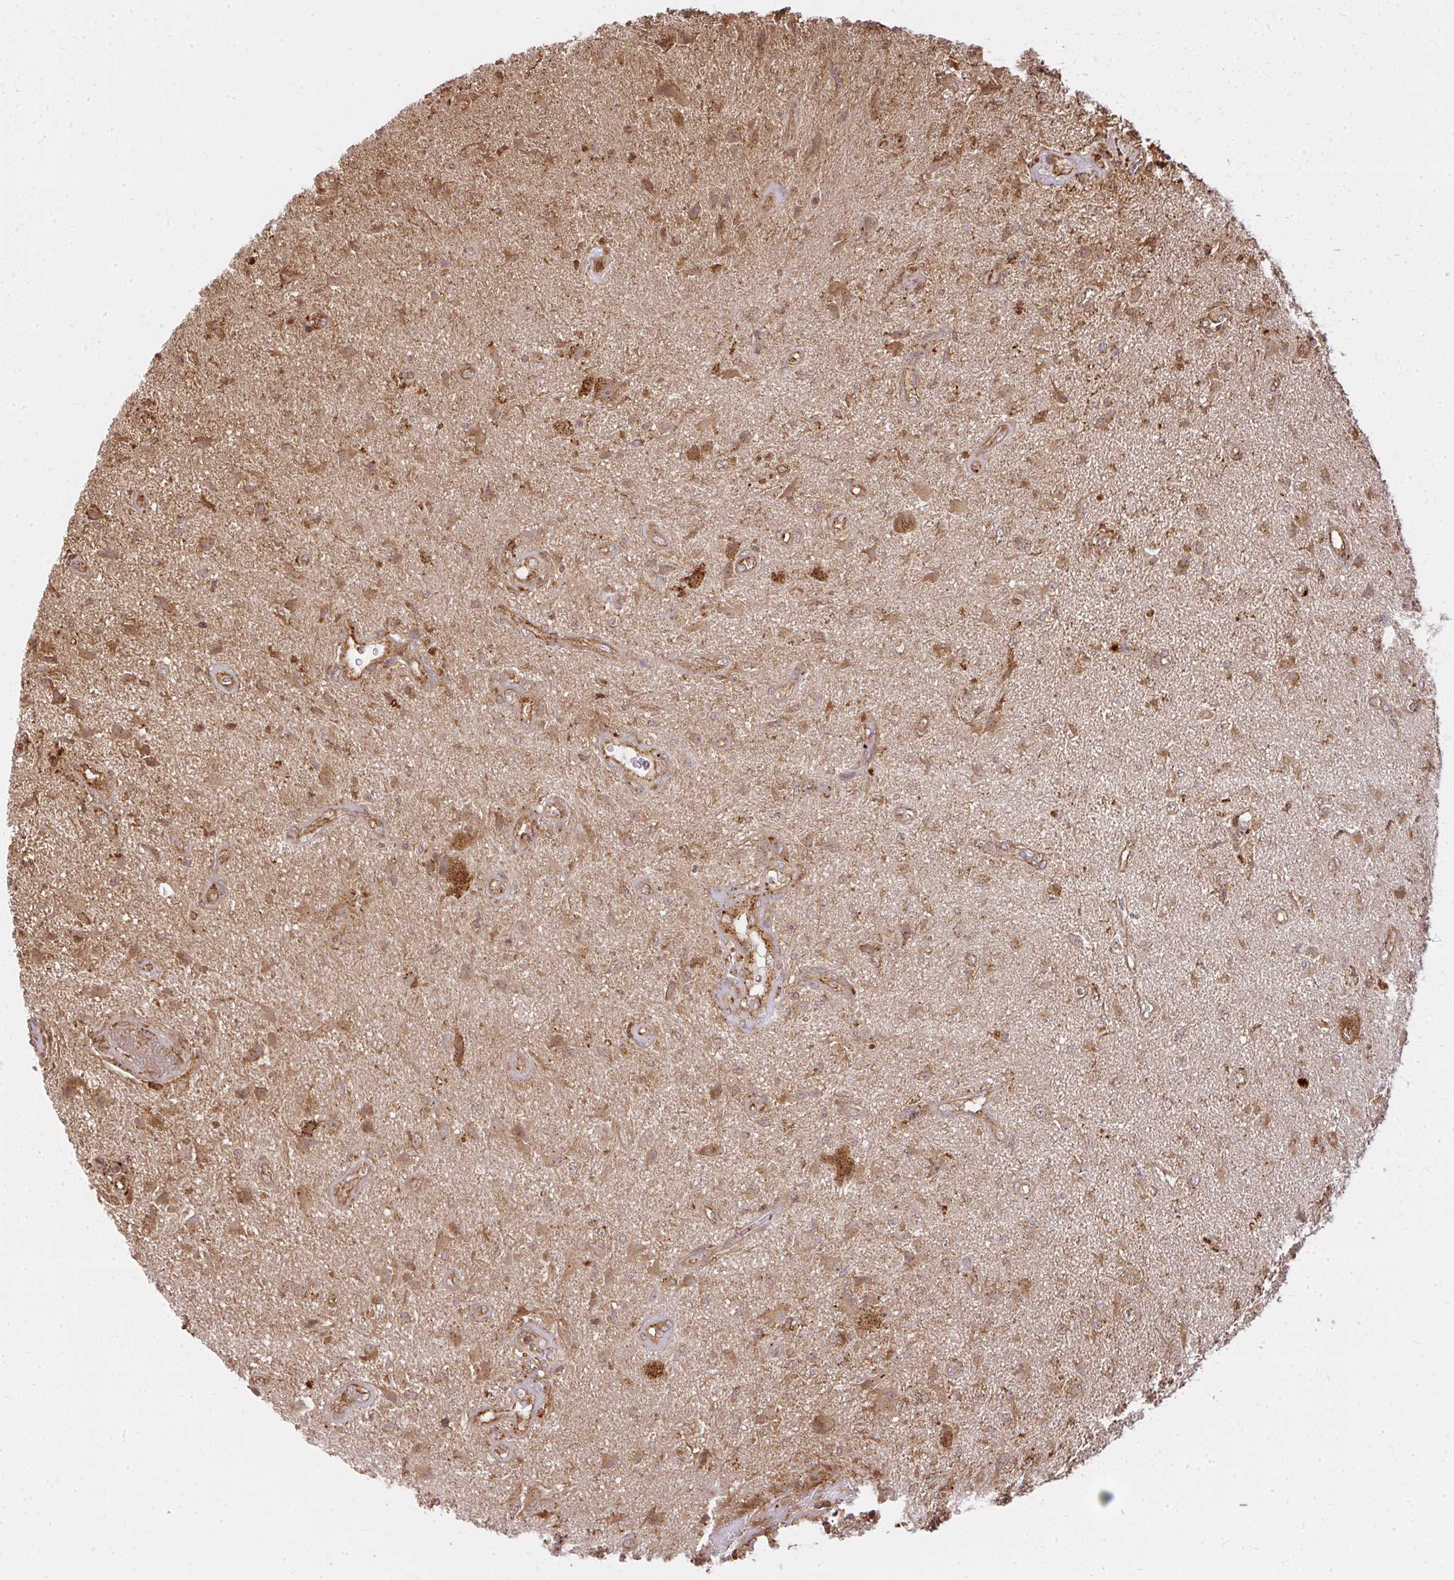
{"staining": {"intensity": "moderate", "quantity": ">75%", "location": "cytoplasmic/membranous"}, "tissue": "glioma", "cell_type": "Tumor cells", "image_type": "cancer", "snomed": [{"axis": "morphology", "description": "Glioma, malignant, High grade"}, {"axis": "topography", "description": "Brain"}], "caption": "Brown immunohistochemical staining in human glioma displays moderate cytoplasmic/membranous positivity in about >75% of tumor cells. The staining was performed using DAB to visualize the protein expression in brown, while the nuclei were stained in blue with hematoxylin (Magnification: 20x).", "gene": "GNS", "patient": {"sex": "male", "age": 67}}